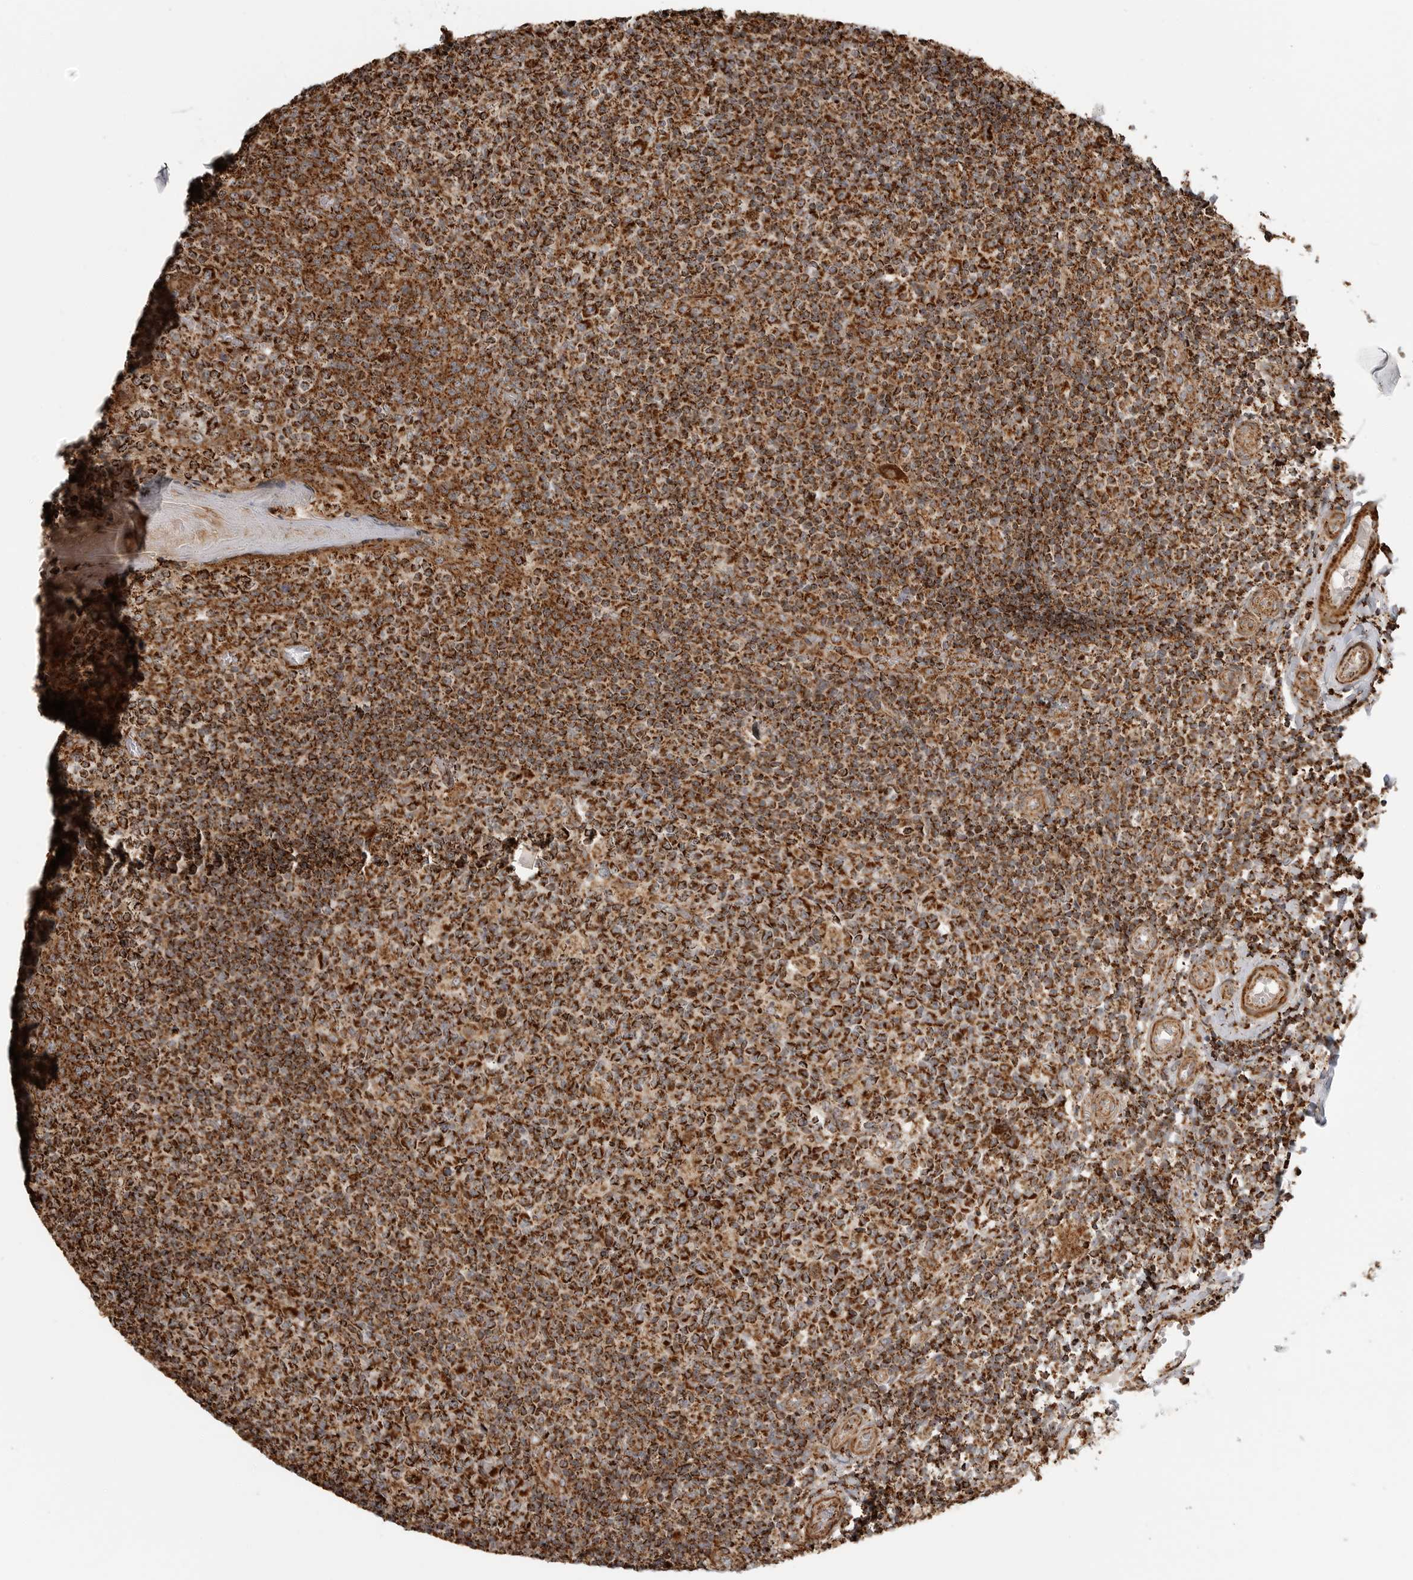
{"staining": {"intensity": "strong", "quantity": ">75%", "location": "cytoplasmic/membranous"}, "tissue": "tonsil", "cell_type": "Germinal center cells", "image_type": "normal", "snomed": [{"axis": "morphology", "description": "Normal tissue, NOS"}, {"axis": "topography", "description": "Tonsil"}], "caption": "DAB immunohistochemical staining of unremarkable human tonsil reveals strong cytoplasmic/membranous protein positivity in approximately >75% of germinal center cells.", "gene": "BMP2K", "patient": {"sex": "female", "age": 19}}